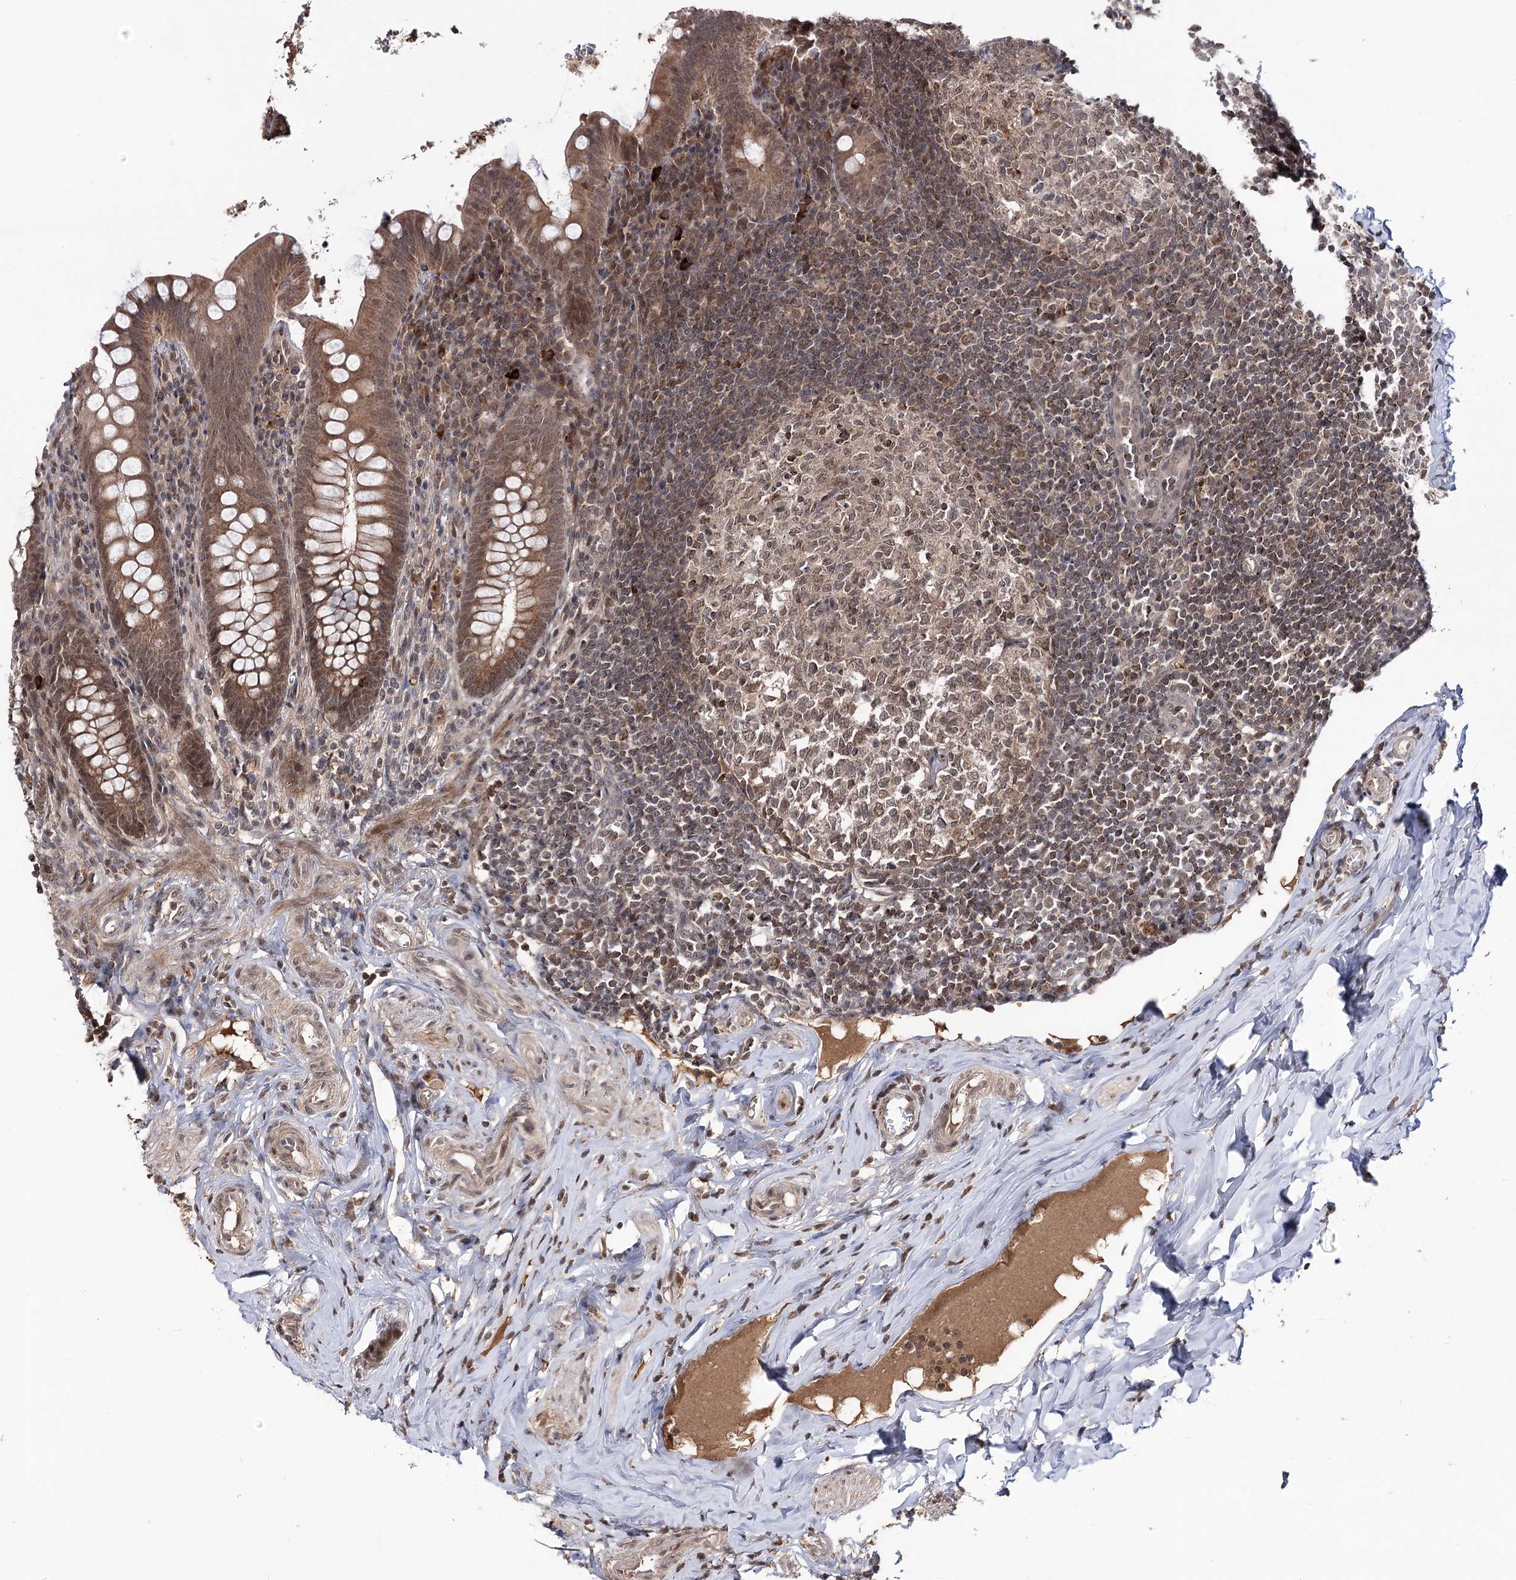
{"staining": {"intensity": "moderate", "quantity": ">75%", "location": "cytoplasmic/membranous,nuclear"}, "tissue": "appendix", "cell_type": "Glandular cells", "image_type": "normal", "snomed": [{"axis": "morphology", "description": "Normal tissue, NOS"}, {"axis": "topography", "description": "Appendix"}], "caption": "Protein expression analysis of benign appendix displays moderate cytoplasmic/membranous,nuclear expression in about >75% of glandular cells.", "gene": "FAM53B", "patient": {"sex": "female", "age": 33}}